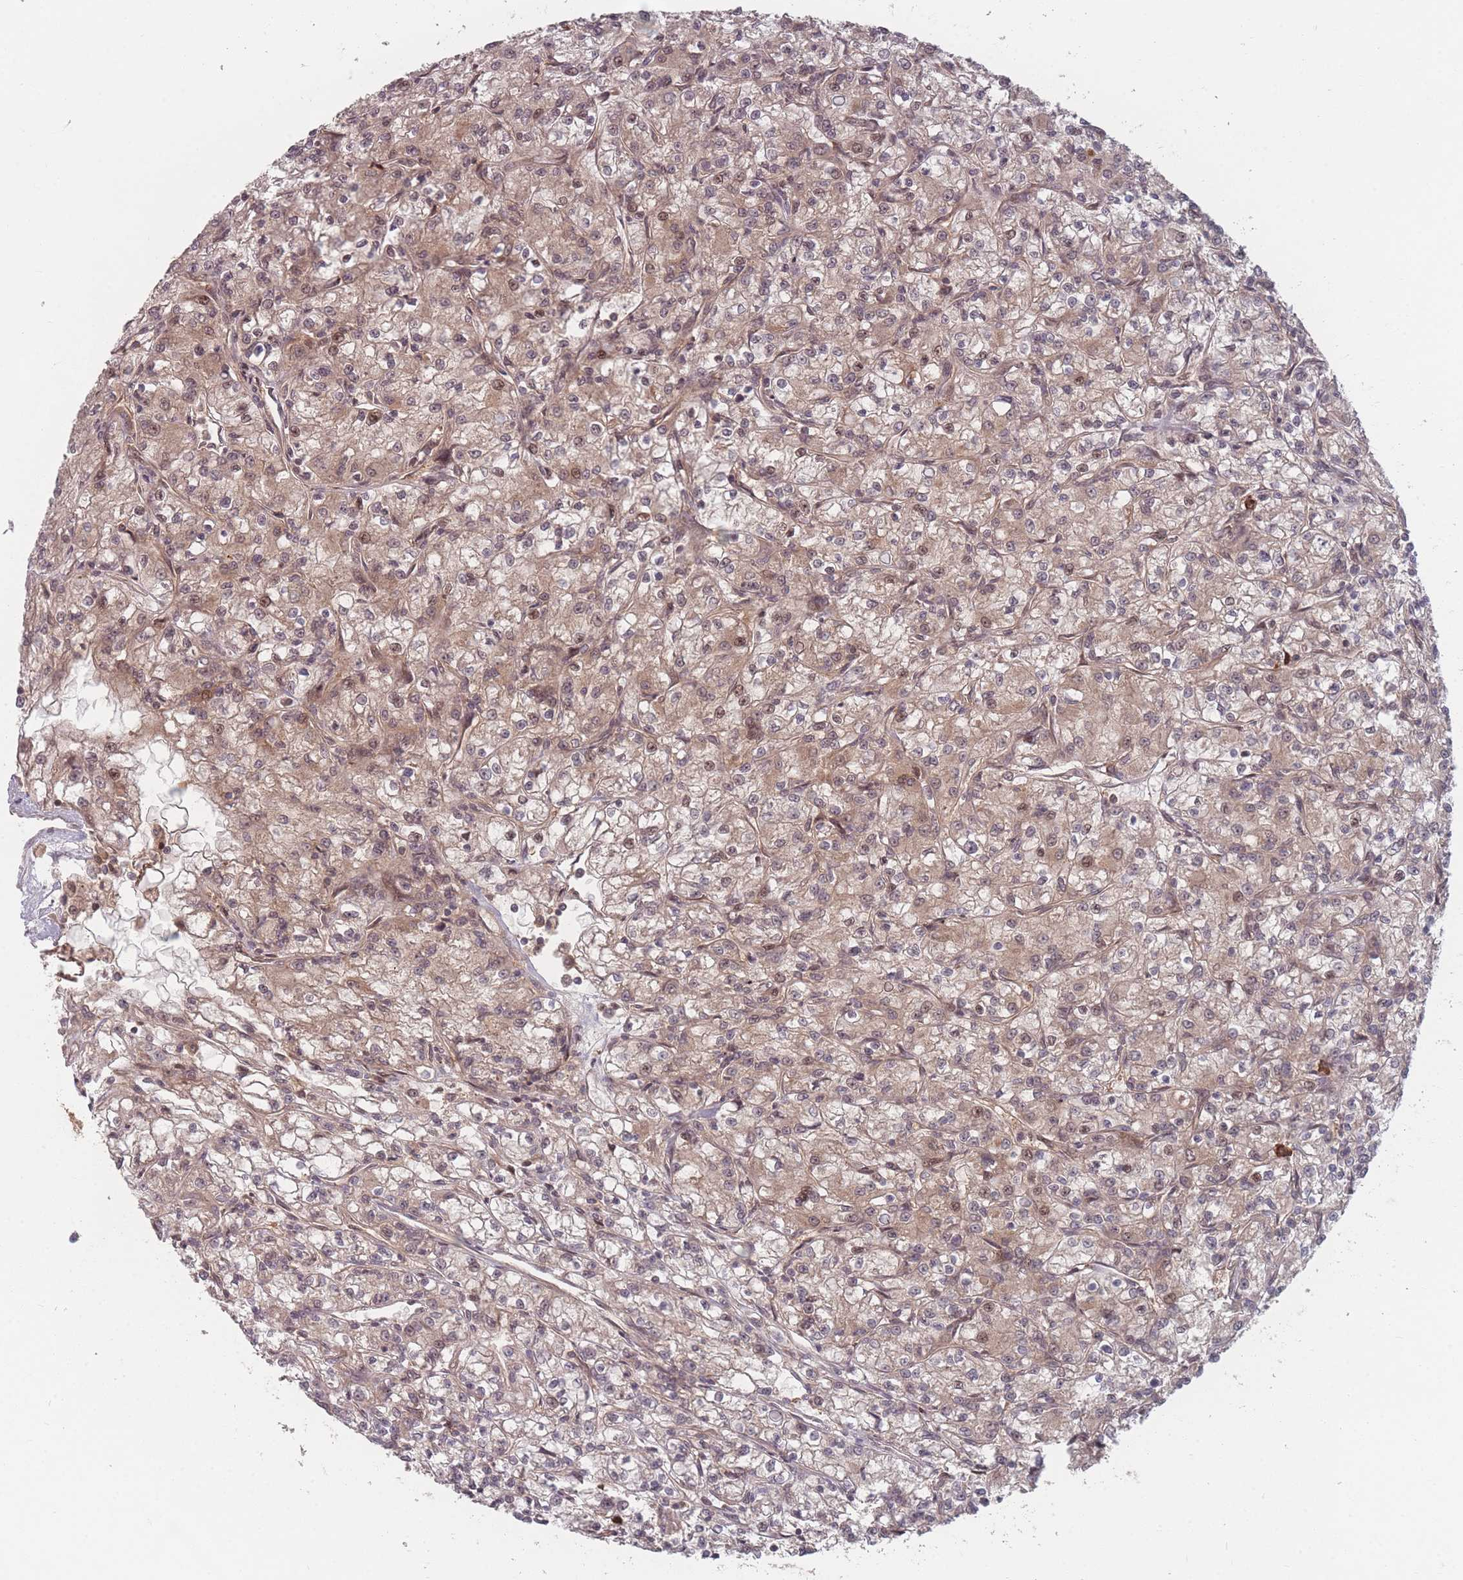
{"staining": {"intensity": "weak", "quantity": "25%-75%", "location": "cytoplasmic/membranous,nuclear"}, "tissue": "renal cancer", "cell_type": "Tumor cells", "image_type": "cancer", "snomed": [{"axis": "morphology", "description": "Adenocarcinoma, NOS"}, {"axis": "topography", "description": "Kidney"}], "caption": "Immunohistochemical staining of adenocarcinoma (renal) displays low levels of weak cytoplasmic/membranous and nuclear positivity in about 25%-75% of tumor cells.", "gene": "HAGH", "patient": {"sex": "female", "age": 59}}